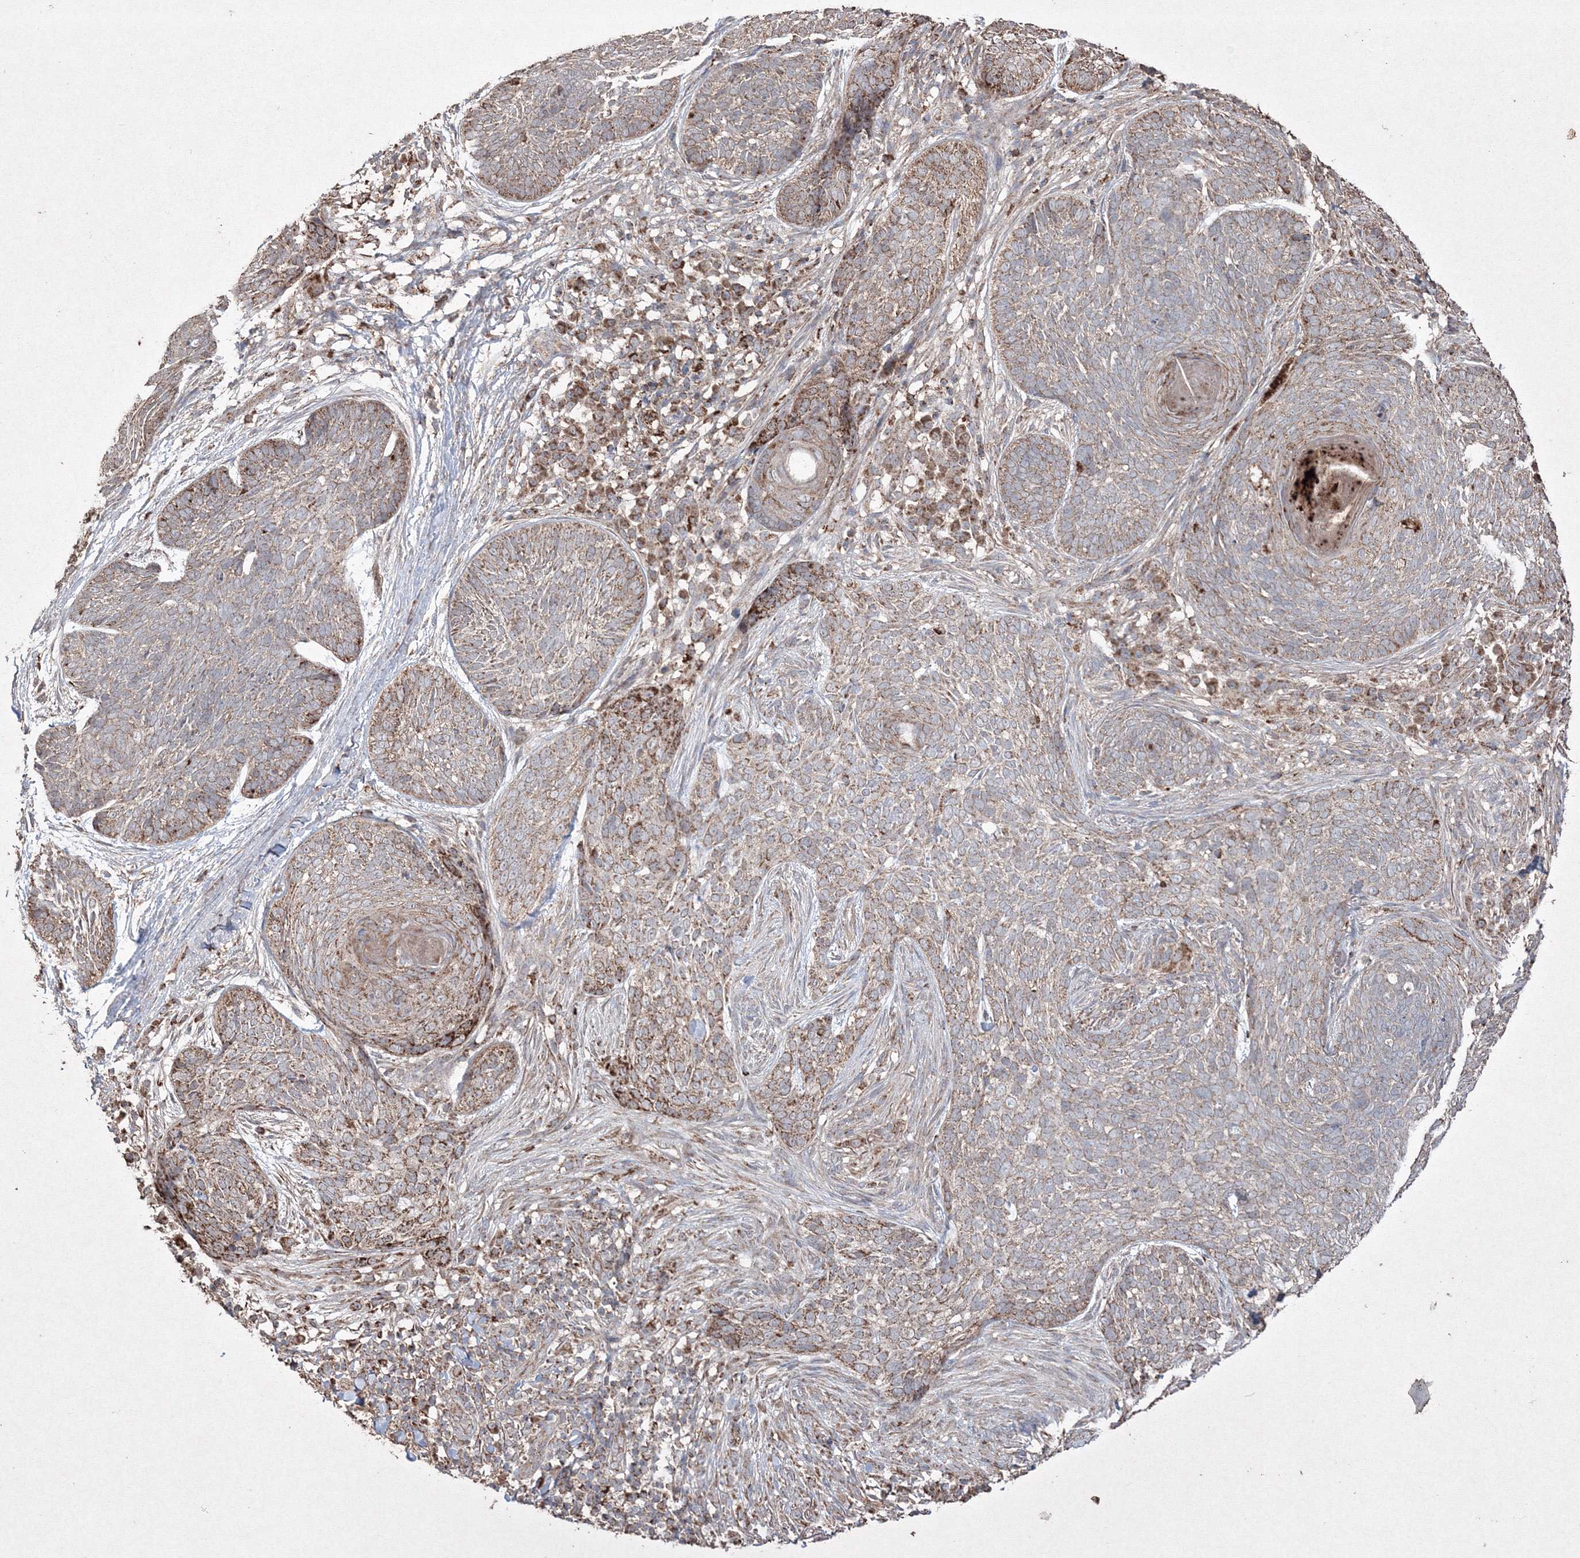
{"staining": {"intensity": "moderate", "quantity": ">75%", "location": "cytoplasmic/membranous"}, "tissue": "skin cancer", "cell_type": "Tumor cells", "image_type": "cancer", "snomed": [{"axis": "morphology", "description": "Basal cell carcinoma"}, {"axis": "topography", "description": "Skin"}], "caption": "Immunohistochemistry (IHC) photomicrograph of human skin cancer (basal cell carcinoma) stained for a protein (brown), which demonstrates medium levels of moderate cytoplasmic/membranous positivity in about >75% of tumor cells.", "gene": "GRSF1", "patient": {"sex": "female", "age": 64}}